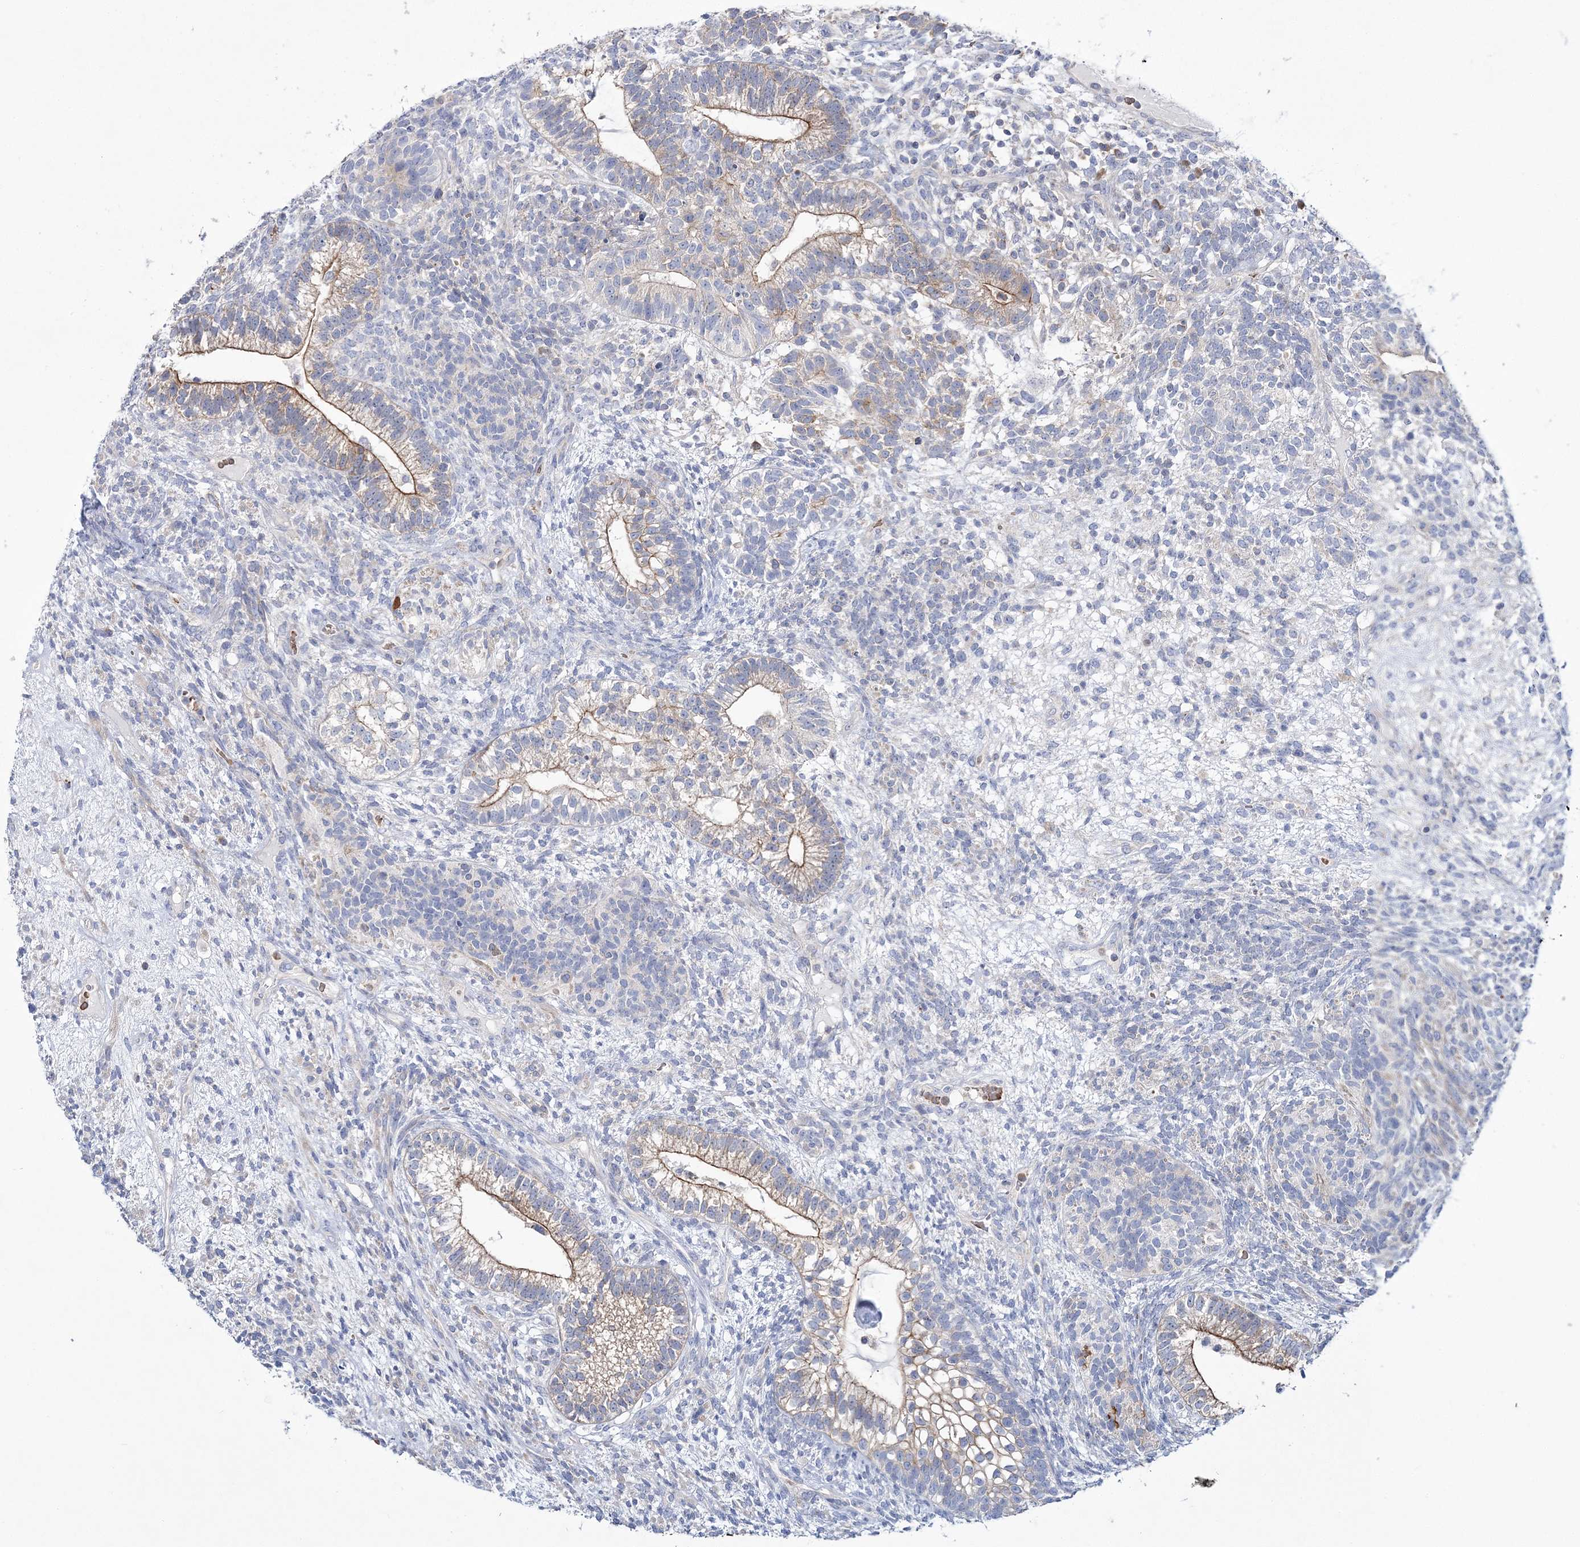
{"staining": {"intensity": "moderate", "quantity": "<25%", "location": "cytoplasmic/membranous"}, "tissue": "testis cancer", "cell_type": "Tumor cells", "image_type": "cancer", "snomed": [{"axis": "morphology", "description": "Seminoma, NOS"}, {"axis": "morphology", "description": "Carcinoma, Embryonal, NOS"}, {"axis": "topography", "description": "Testis"}], "caption": "A brown stain highlights moderate cytoplasmic/membranous positivity of a protein in embryonal carcinoma (testis) tumor cells.", "gene": "ATP11B", "patient": {"sex": "male", "age": 28}}